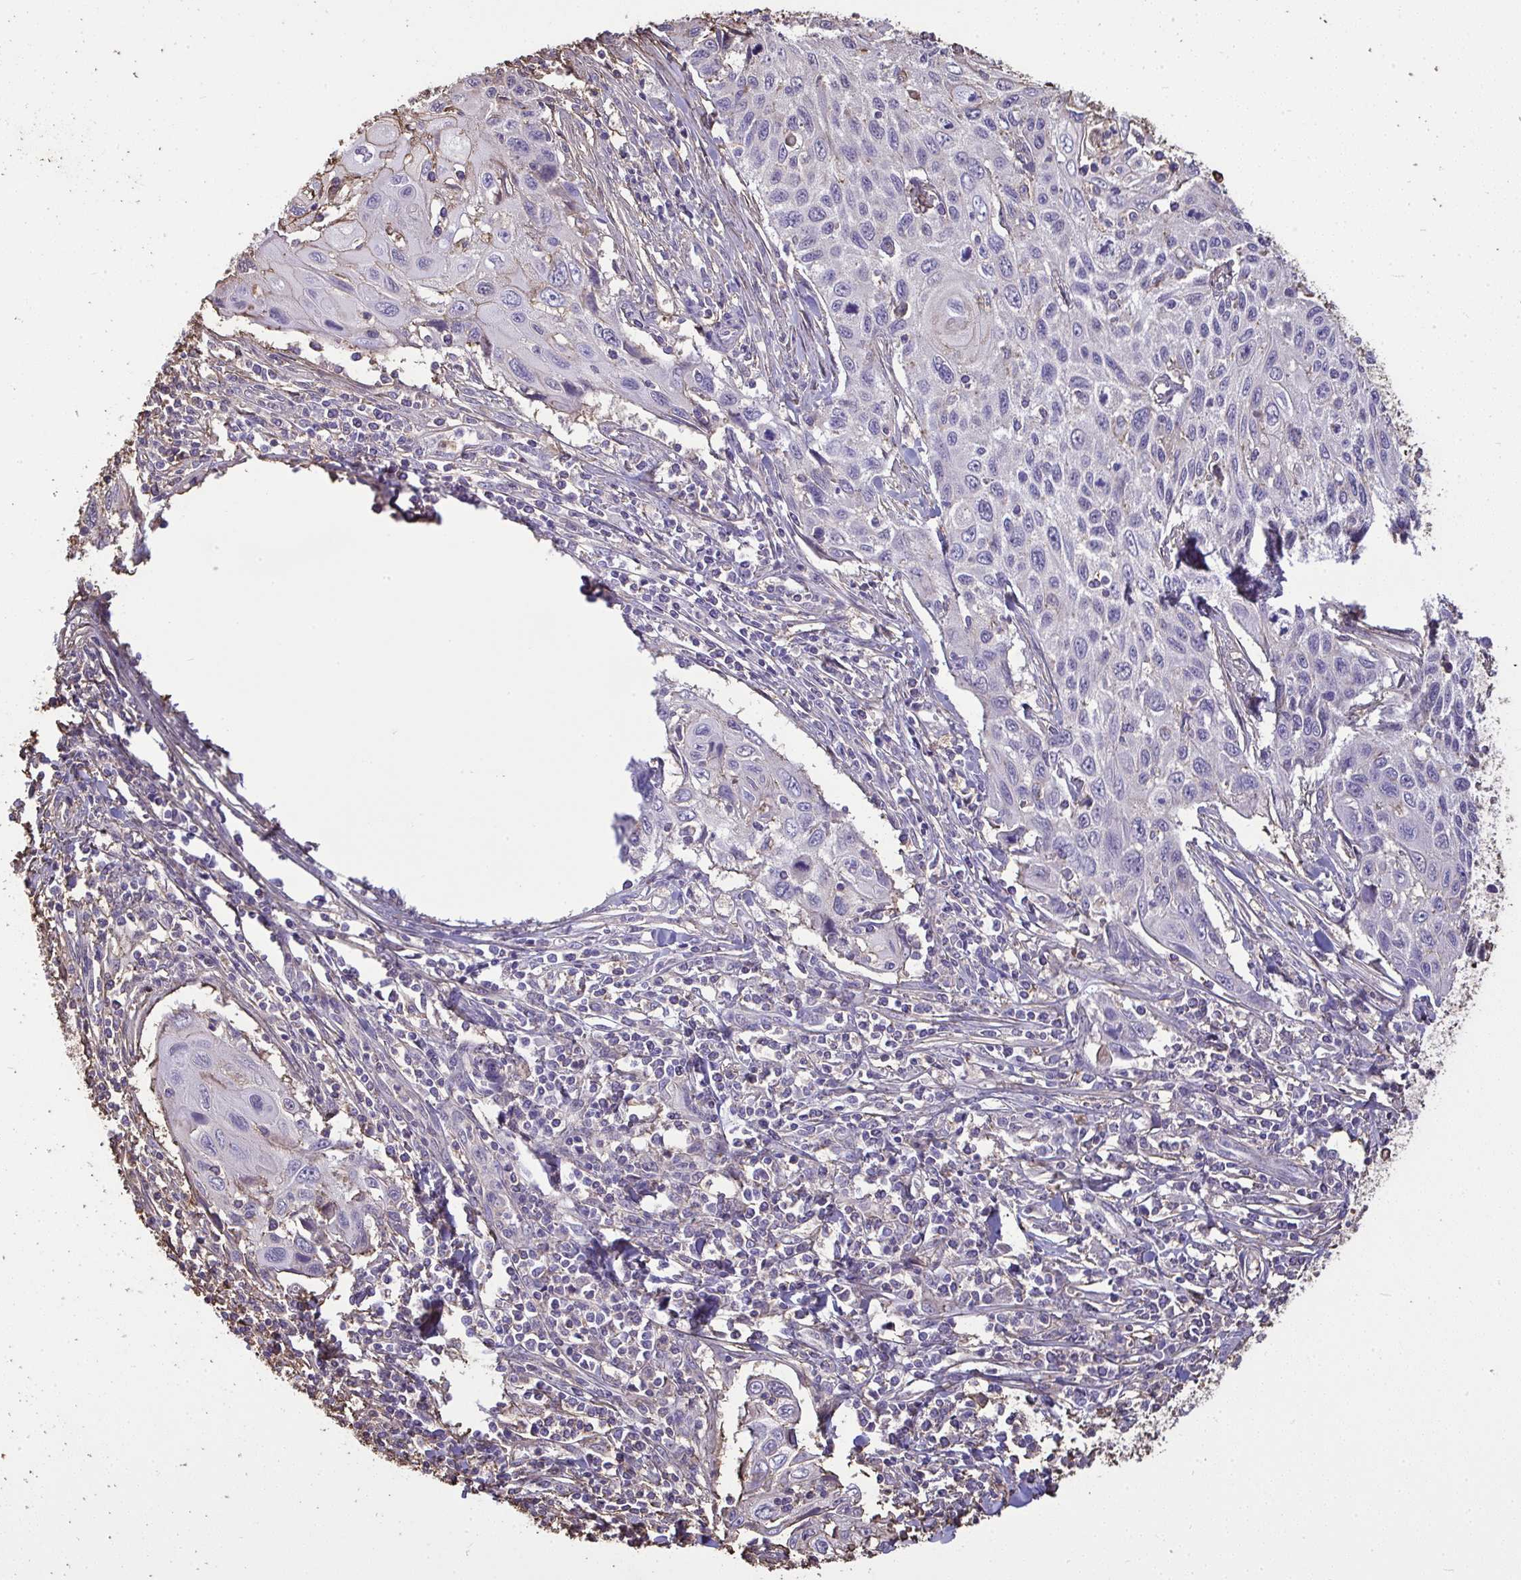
{"staining": {"intensity": "negative", "quantity": "none", "location": "none"}, "tissue": "cervical cancer", "cell_type": "Tumor cells", "image_type": "cancer", "snomed": [{"axis": "morphology", "description": "Squamous cell carcinoma, NOS"}, {"axis": "topography", "description": "Cervix"}], "caption": "An immunohistochemistry (IHC) micrograph of cervical squamous cell carcinoma is shown. There is no staining in tumor cells of cervical squamous cell carcinoma.", "gene": "ANXA5", "patient": {"sex": "female", "age": 70}}